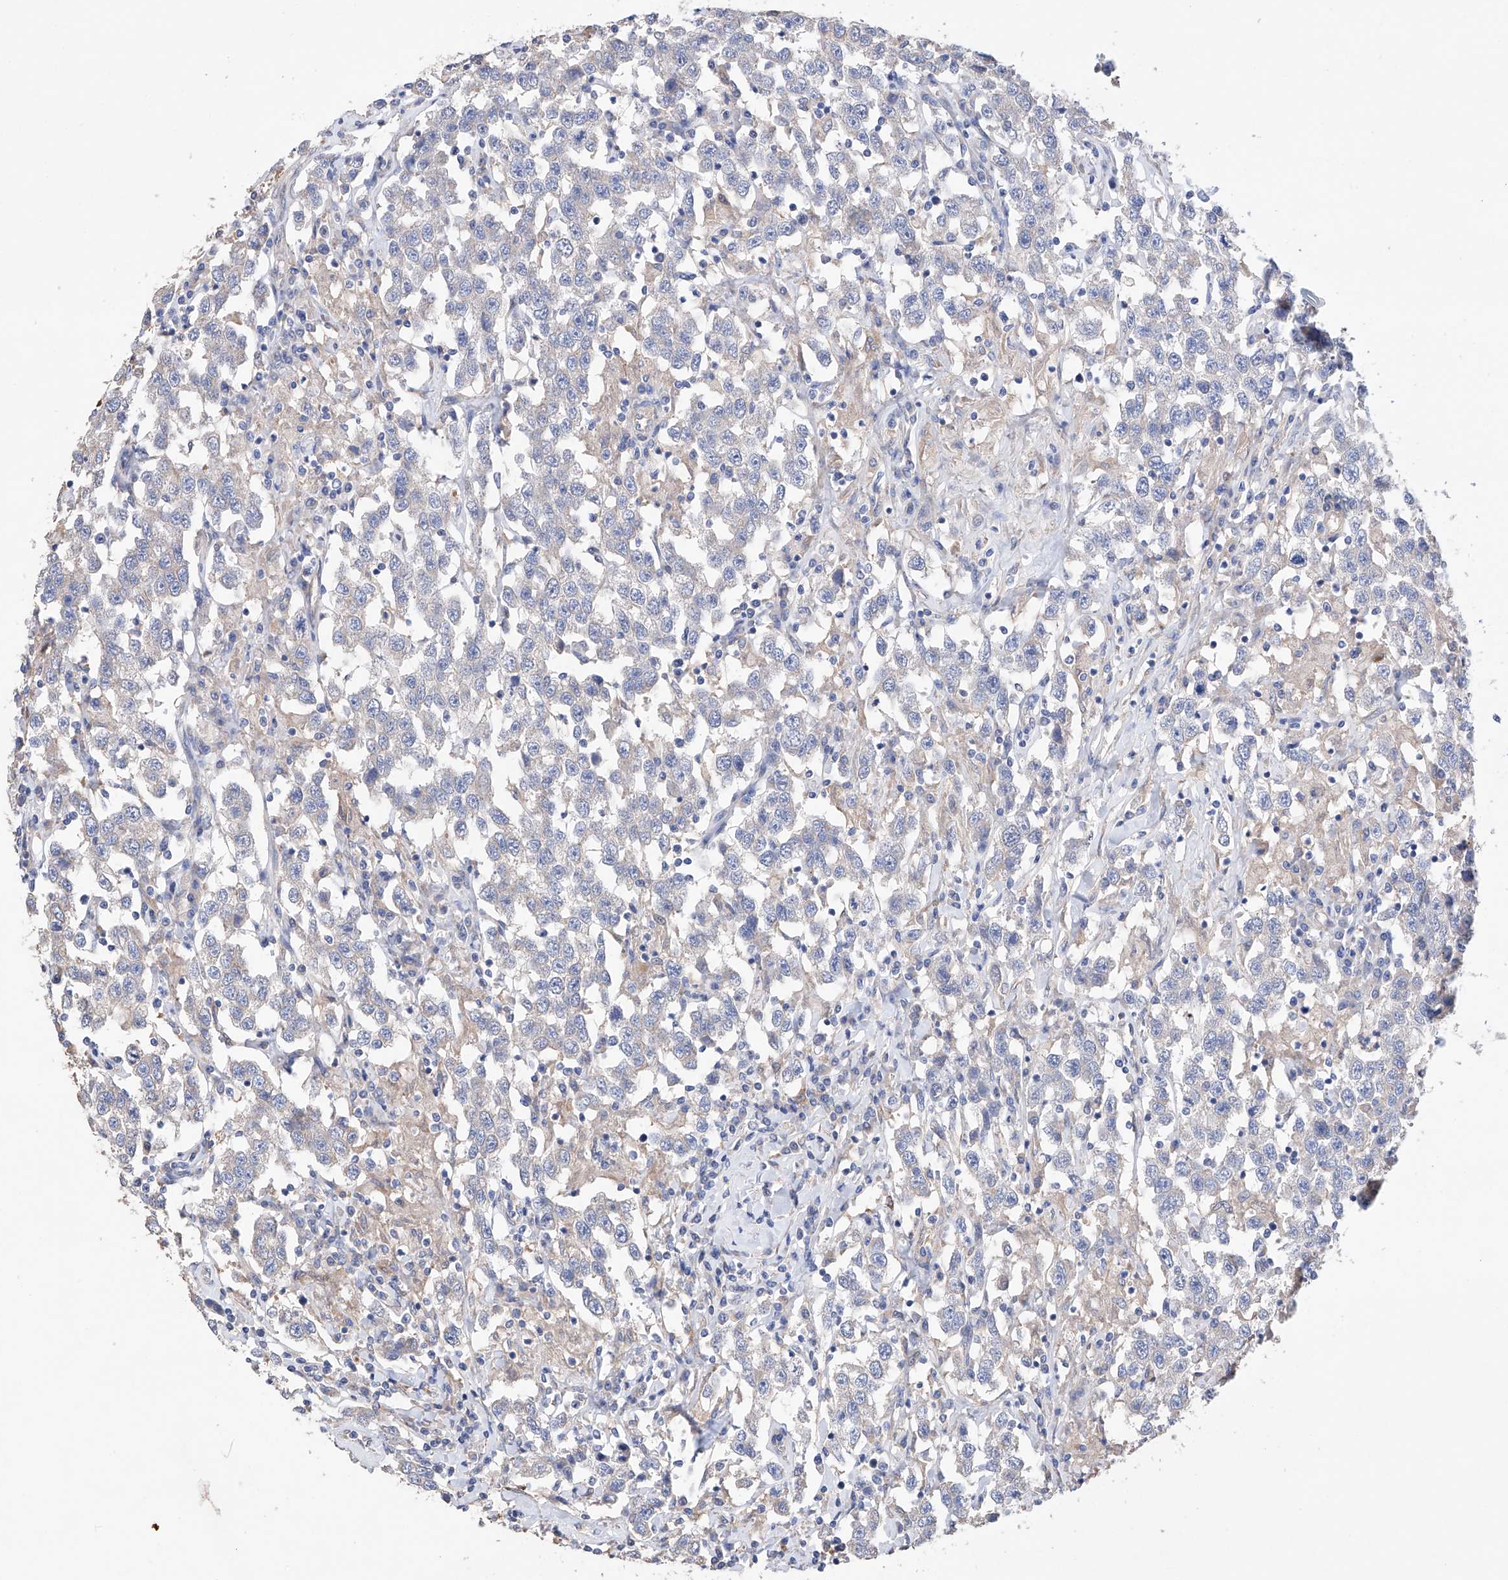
{"staining": {"intensity": "negative", "quantity": "none", "location": "none"}, "tissue": "testis cancer", "cell_type": "Tumor cells", "image_type": "cancer", "snomed": [{"axis": "morphology", "description": "Seminoma, NOS"}, {"axis": "topography", "description": "Testis"}], "caption": "This is an immunohistochemistry (IHC) image of seminoma (testis). There is no staining in tumor cells.", "gene": "AFG1L", "patient": {"sex": "male", "age": 41}}